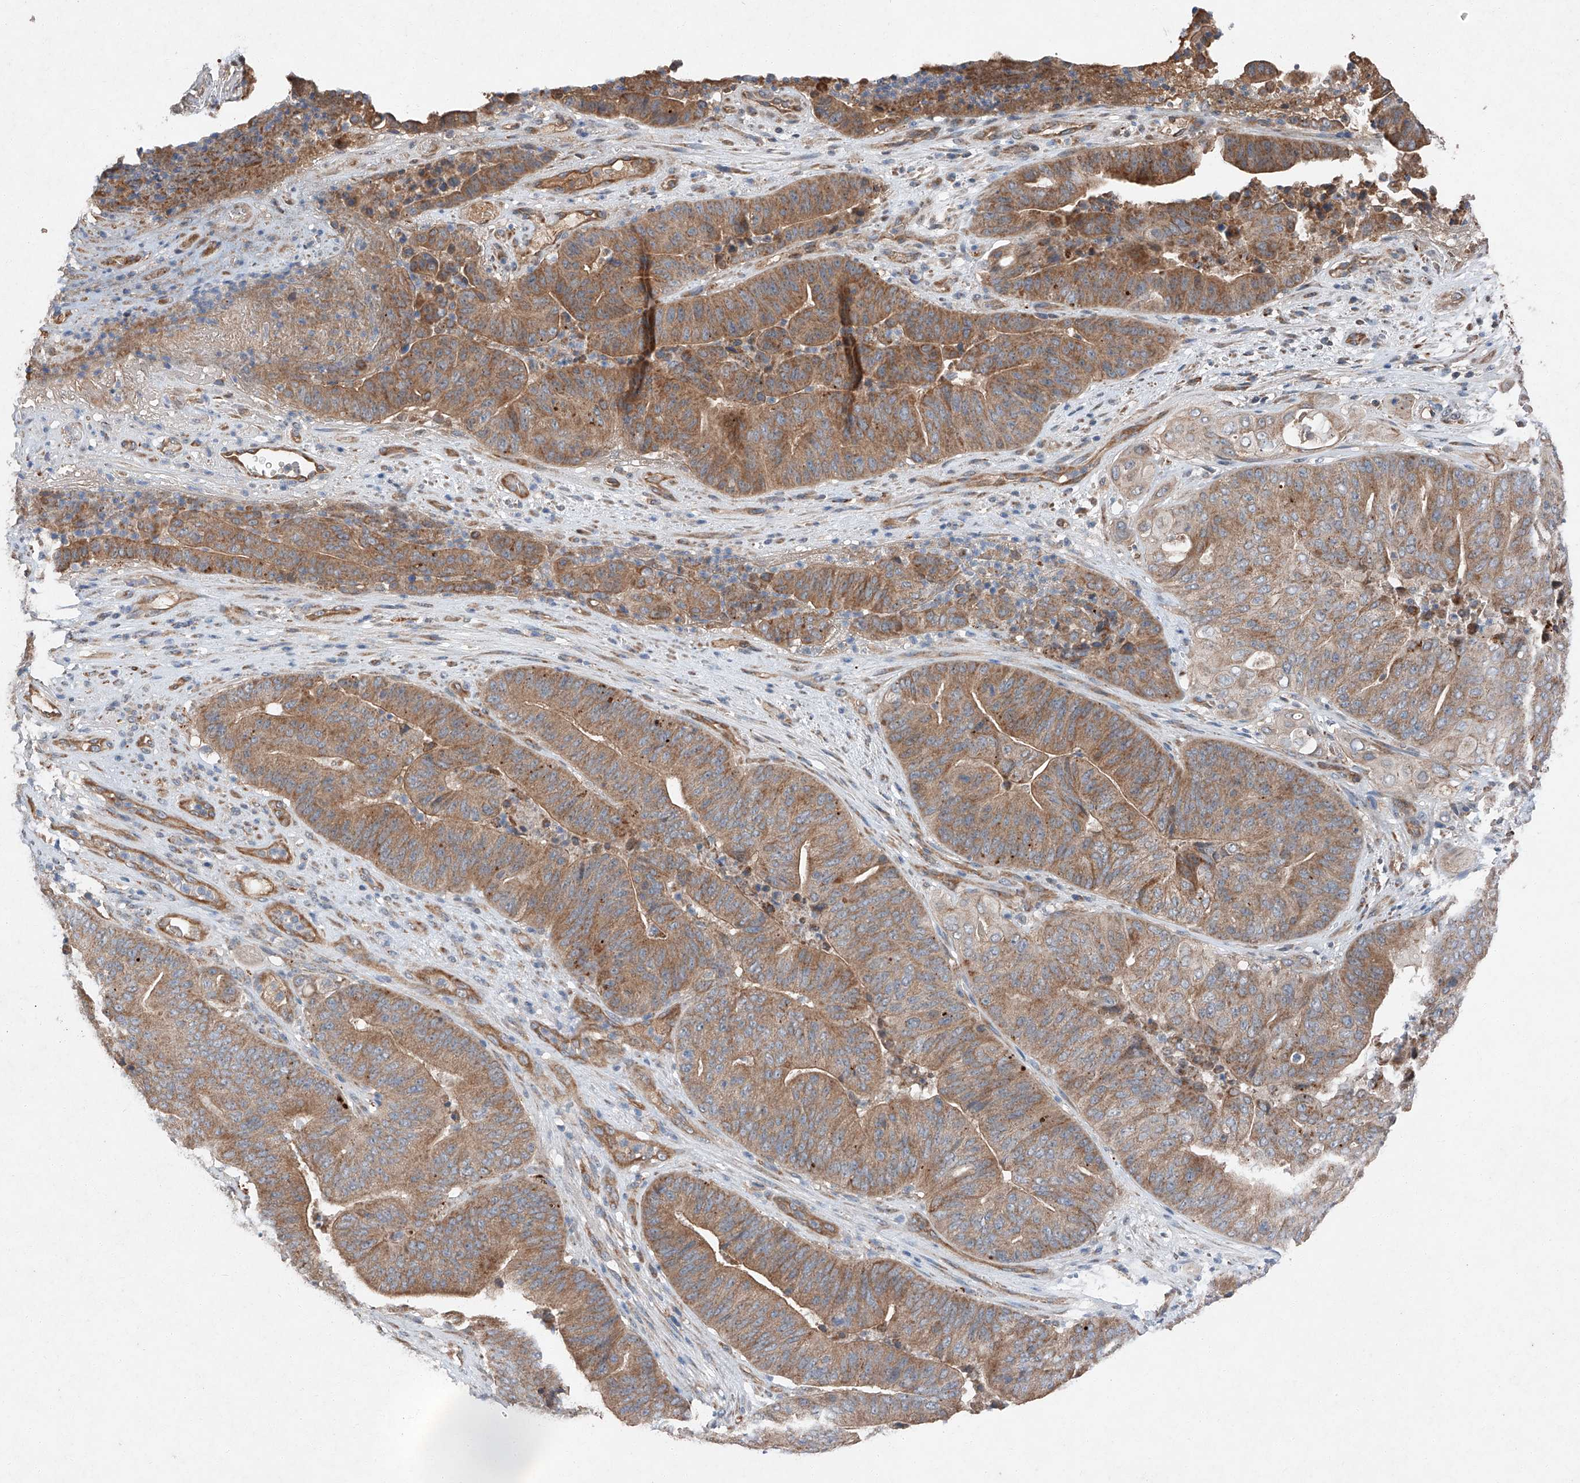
{"staining": {"intensity": "moderate", "quantity": ">75%", "location": "cytoplasmic/membranous"}, "tissue": "pancreatic cancer", "cell_type": "Tumor cells", "image_type": "cancer", "snomed": [{"axis": "morphology", "description": "Adenocarcinoma, NOS"}, {"axis": "topography", "description": "Pancreas"}], "caption": "There is medium levels of moderate cytoplasmic/membranous expression in tumor cells of pancreatic cancer (adenocarcinoma), as demonstrated by immunohistochemical staining (brown color).", "gene": "RUSC1", "patient": {"sex": "female", "age": 77}}